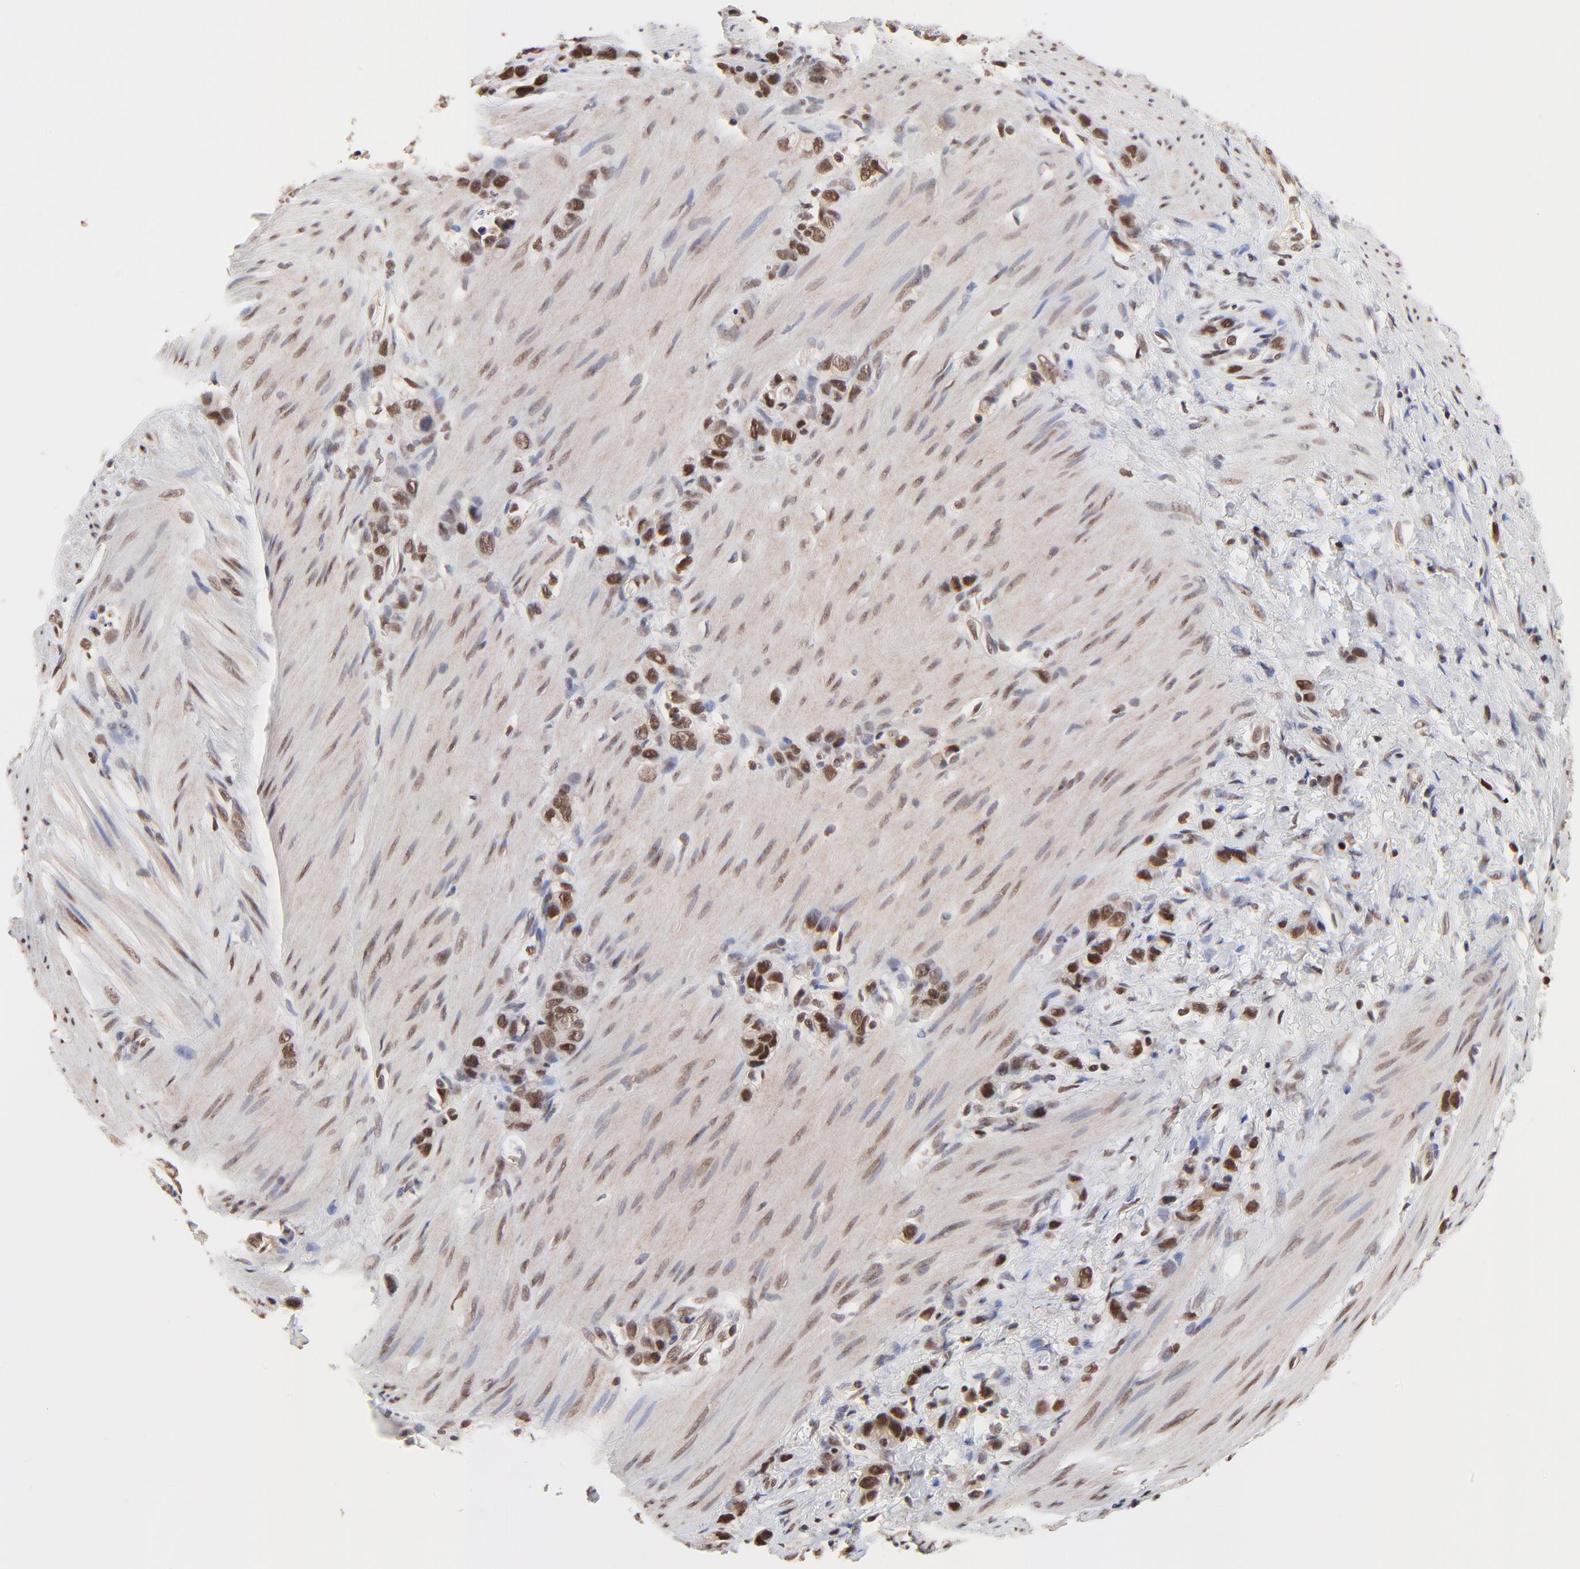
{"staining": {"intensity": "strong", "quantity": ">75%", "location": "nuclear"}, "tissue": "stomach cancer", "cell_type": "Tumor cells", "image_type": "cancer", "snomed": [{"axis": "morphology", "description": "Normal tissue, NOS"}, {"axis": "morphology", "description": "Adenocarcinoma, NOS"}, {"axis": "morphology", "description": "Adenocarcinoma, High grade"}, {"axis": "topography", "description": "Stomach, upper"}, {"axis": "topography", "description": "Stomach"}], "caption": "Protein staining of stomach cancer (high-grade adenocarcinoma) tissue exhibits strong nuclear staining in approximately >75% of tumor cells. (DAB IHC, brown staining for protein, blue staining for nuclei).", "gene": "DSN1", "patient": {"sex": "female", "age": 65}}